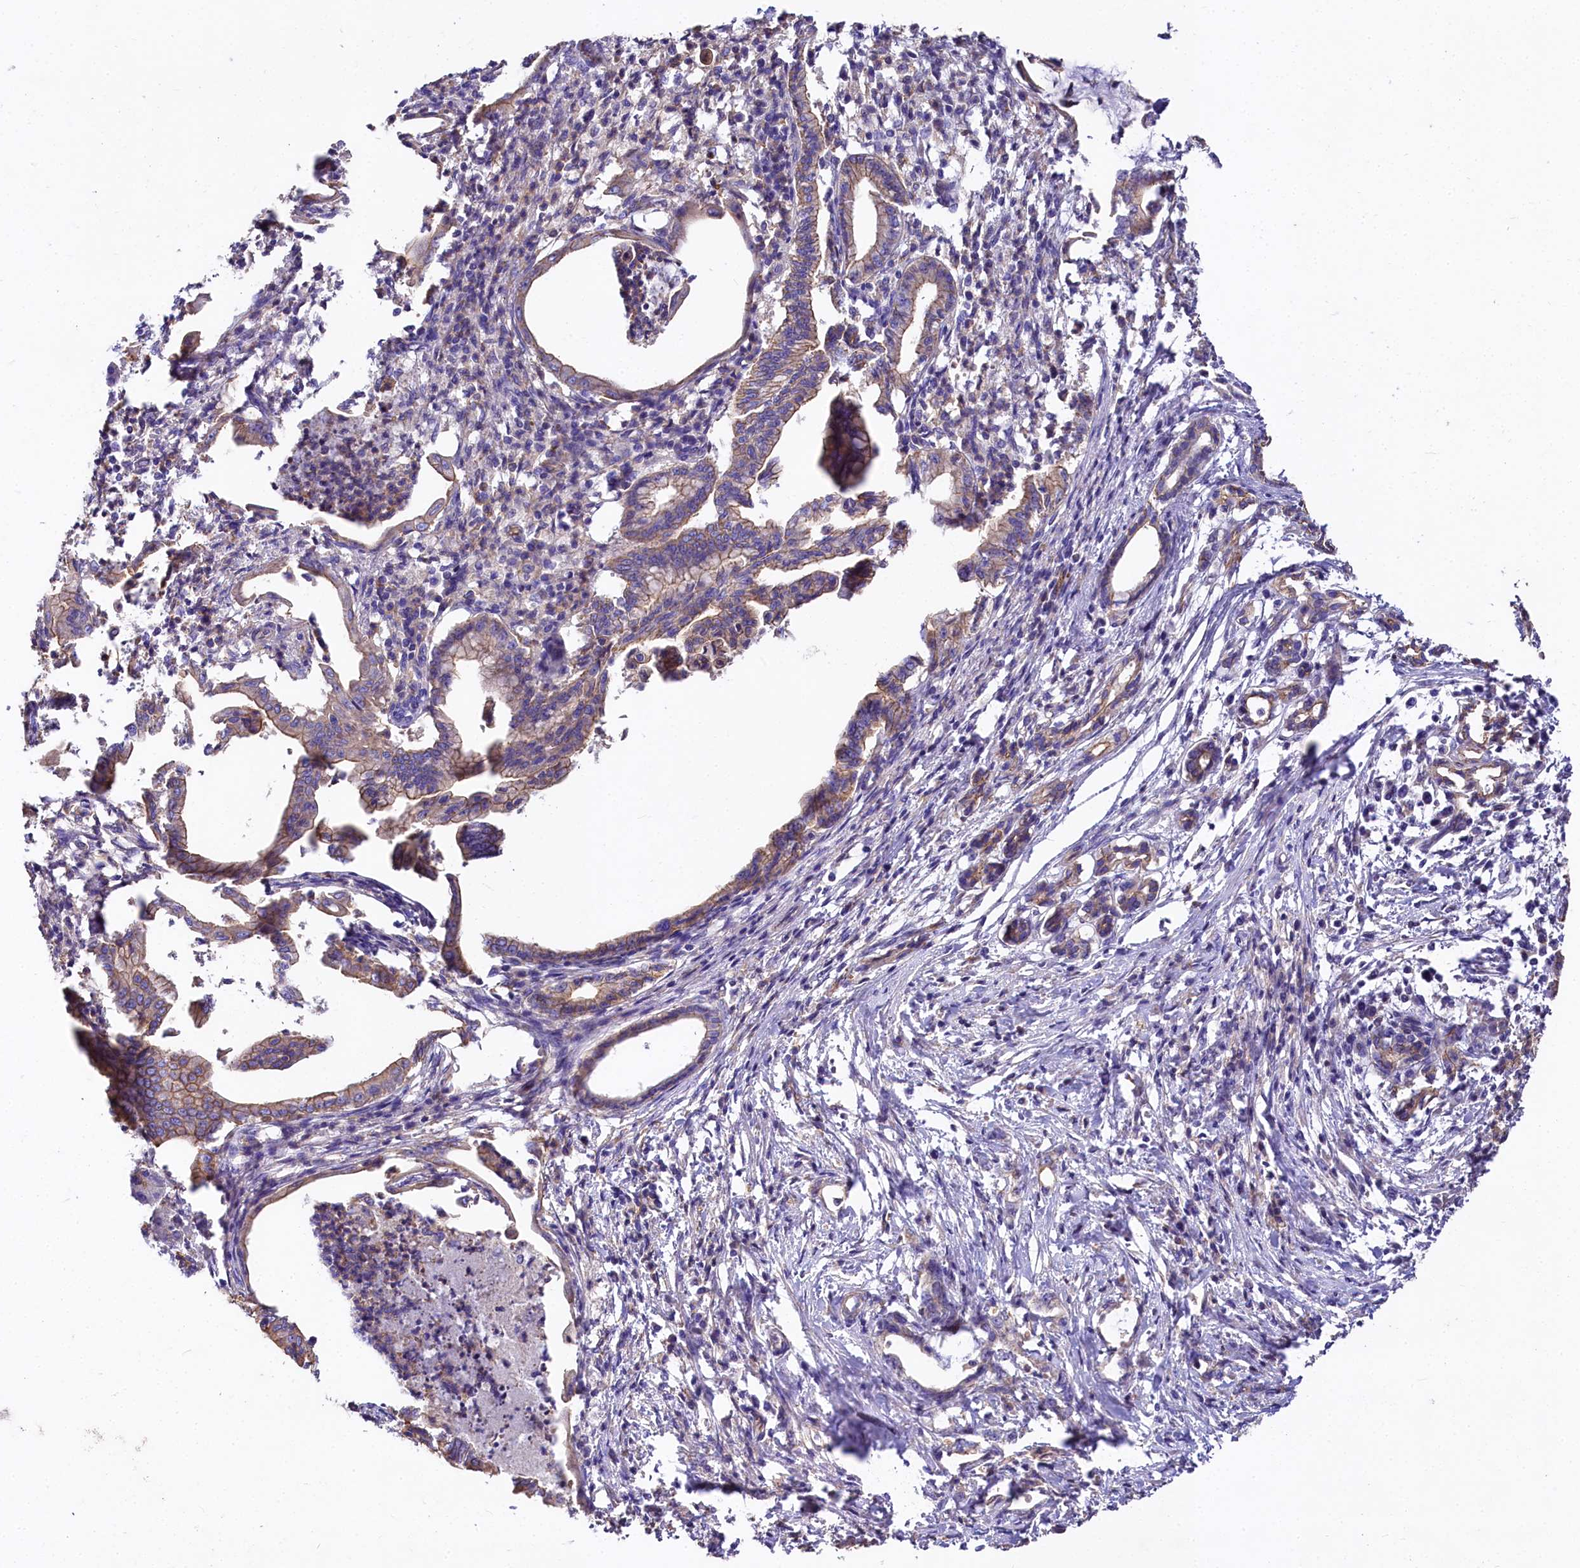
{"staining": {"intensity": "weak", "quantity": ">75%", "location": "cytoplasmic/membranous"}, "tissue": "pancreatic cancer", "cell_type": "Tumor cells", "image_type": "cancer", "snomed": [{"axis": "morphology", "description": "Adenocarcinoma, NOS"}, {"axis": "topography", "description": "Pancreas"}], "caption": "Immunohistochemical staining of human adenocarcinoma (pancreatic) exhibits low levels of weak cytoplasmic/membranous staining in approximately >75% of tumor cells.", "gene": "FCHSD2", "patient": {"sex": "female", "age": 55}}